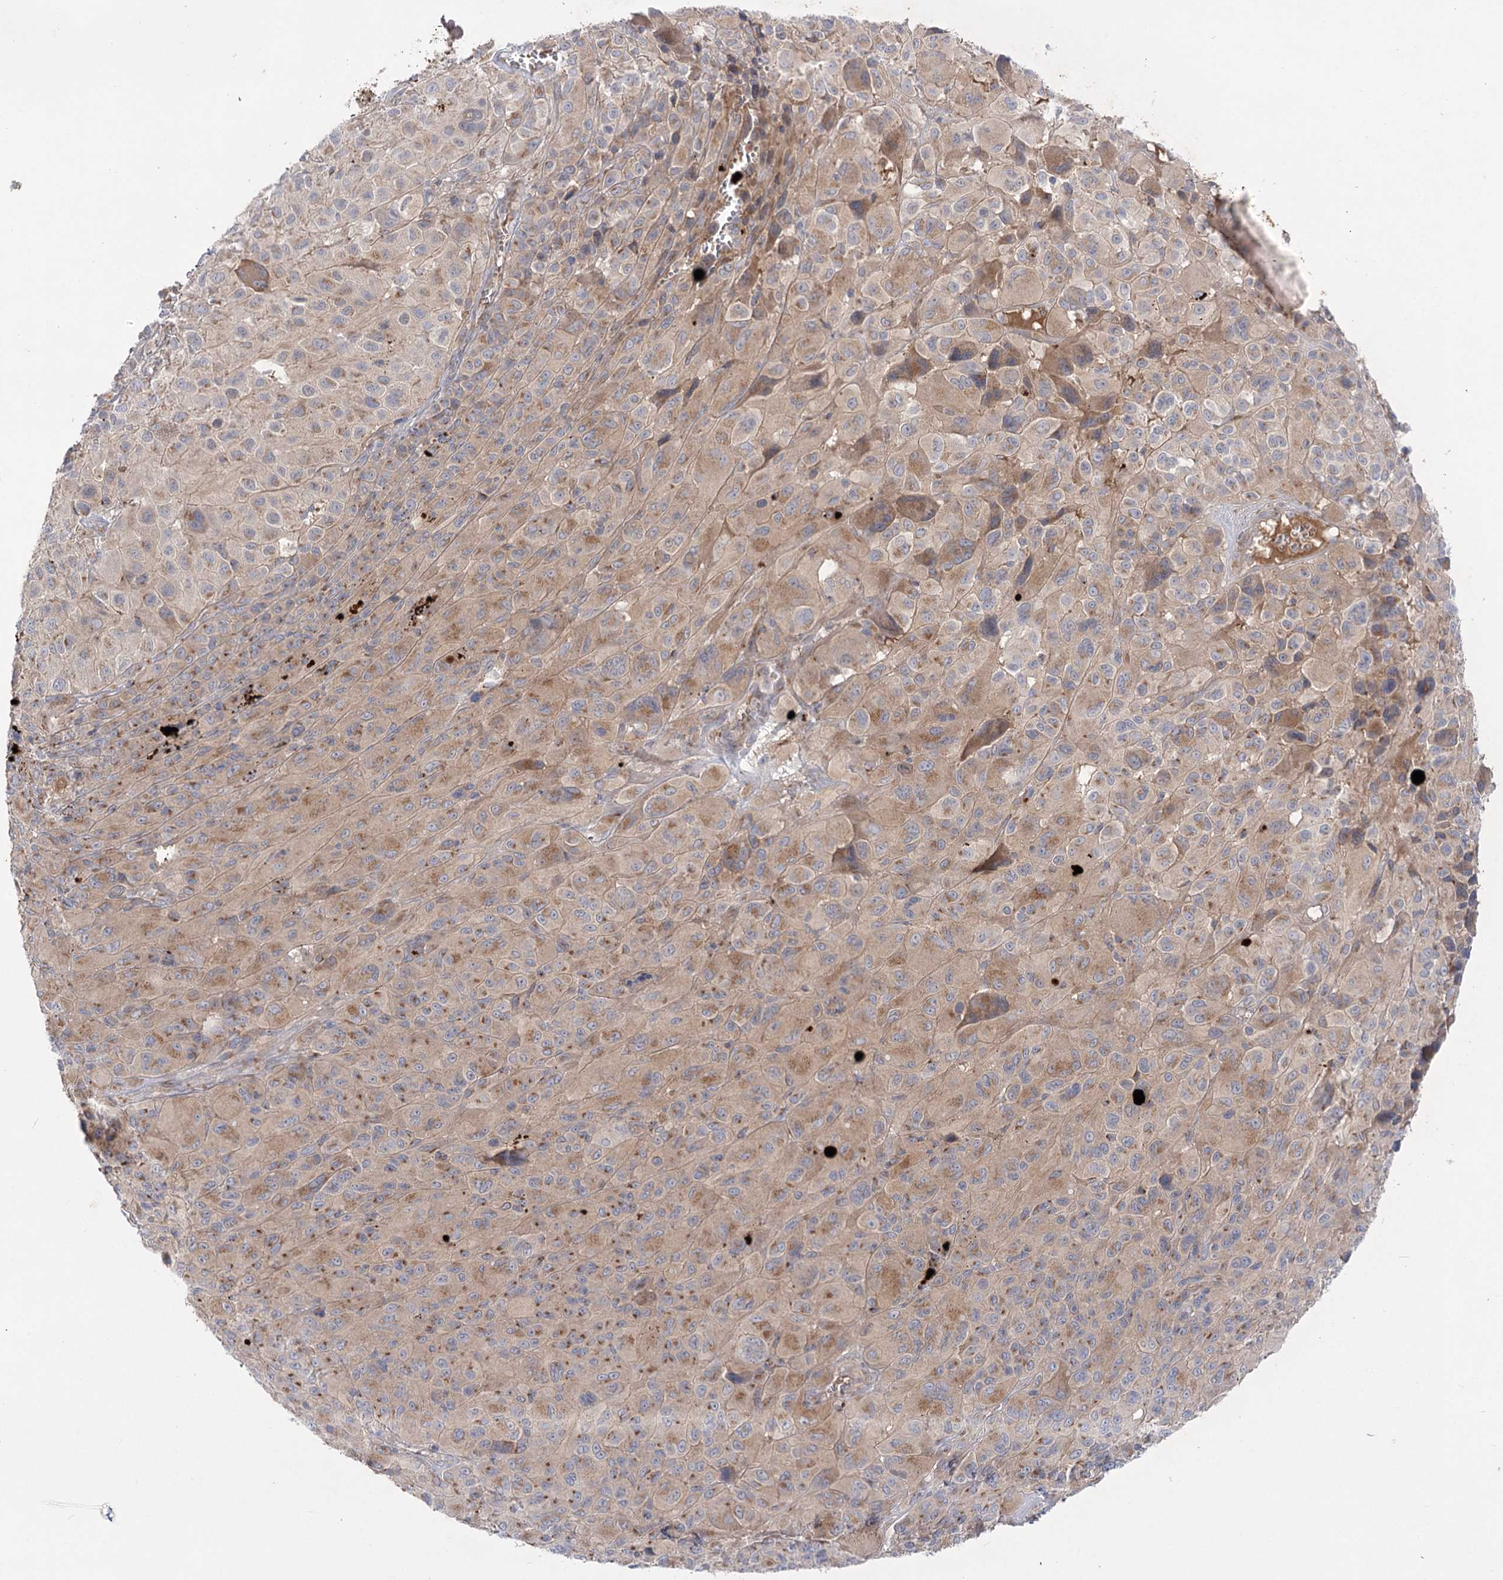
{"staining": {"intensity": "moderate", "quantity": ">75%", "location": "cytoplasmic/membranous"}, "tissue": "melanoma", "cell_type": "Tumor cells", "image_type": "cancer", "snomed": [{"axis": "morphology", "description": "Malignant melanoma, NOS"}, {"axis": "topography", "description": "Skin of trunk"}], "caption": "Immunohistochemistry (IHC) (DAB) staining of human melanoma displays moderate cytoplasmic/membranous protein positivity in about >75% of tumor cells. (DAB = brown stain, brightfield microscopy at high magnification).", "gene": "GBF1", "patient": {"sex": "male", "age": 71}}